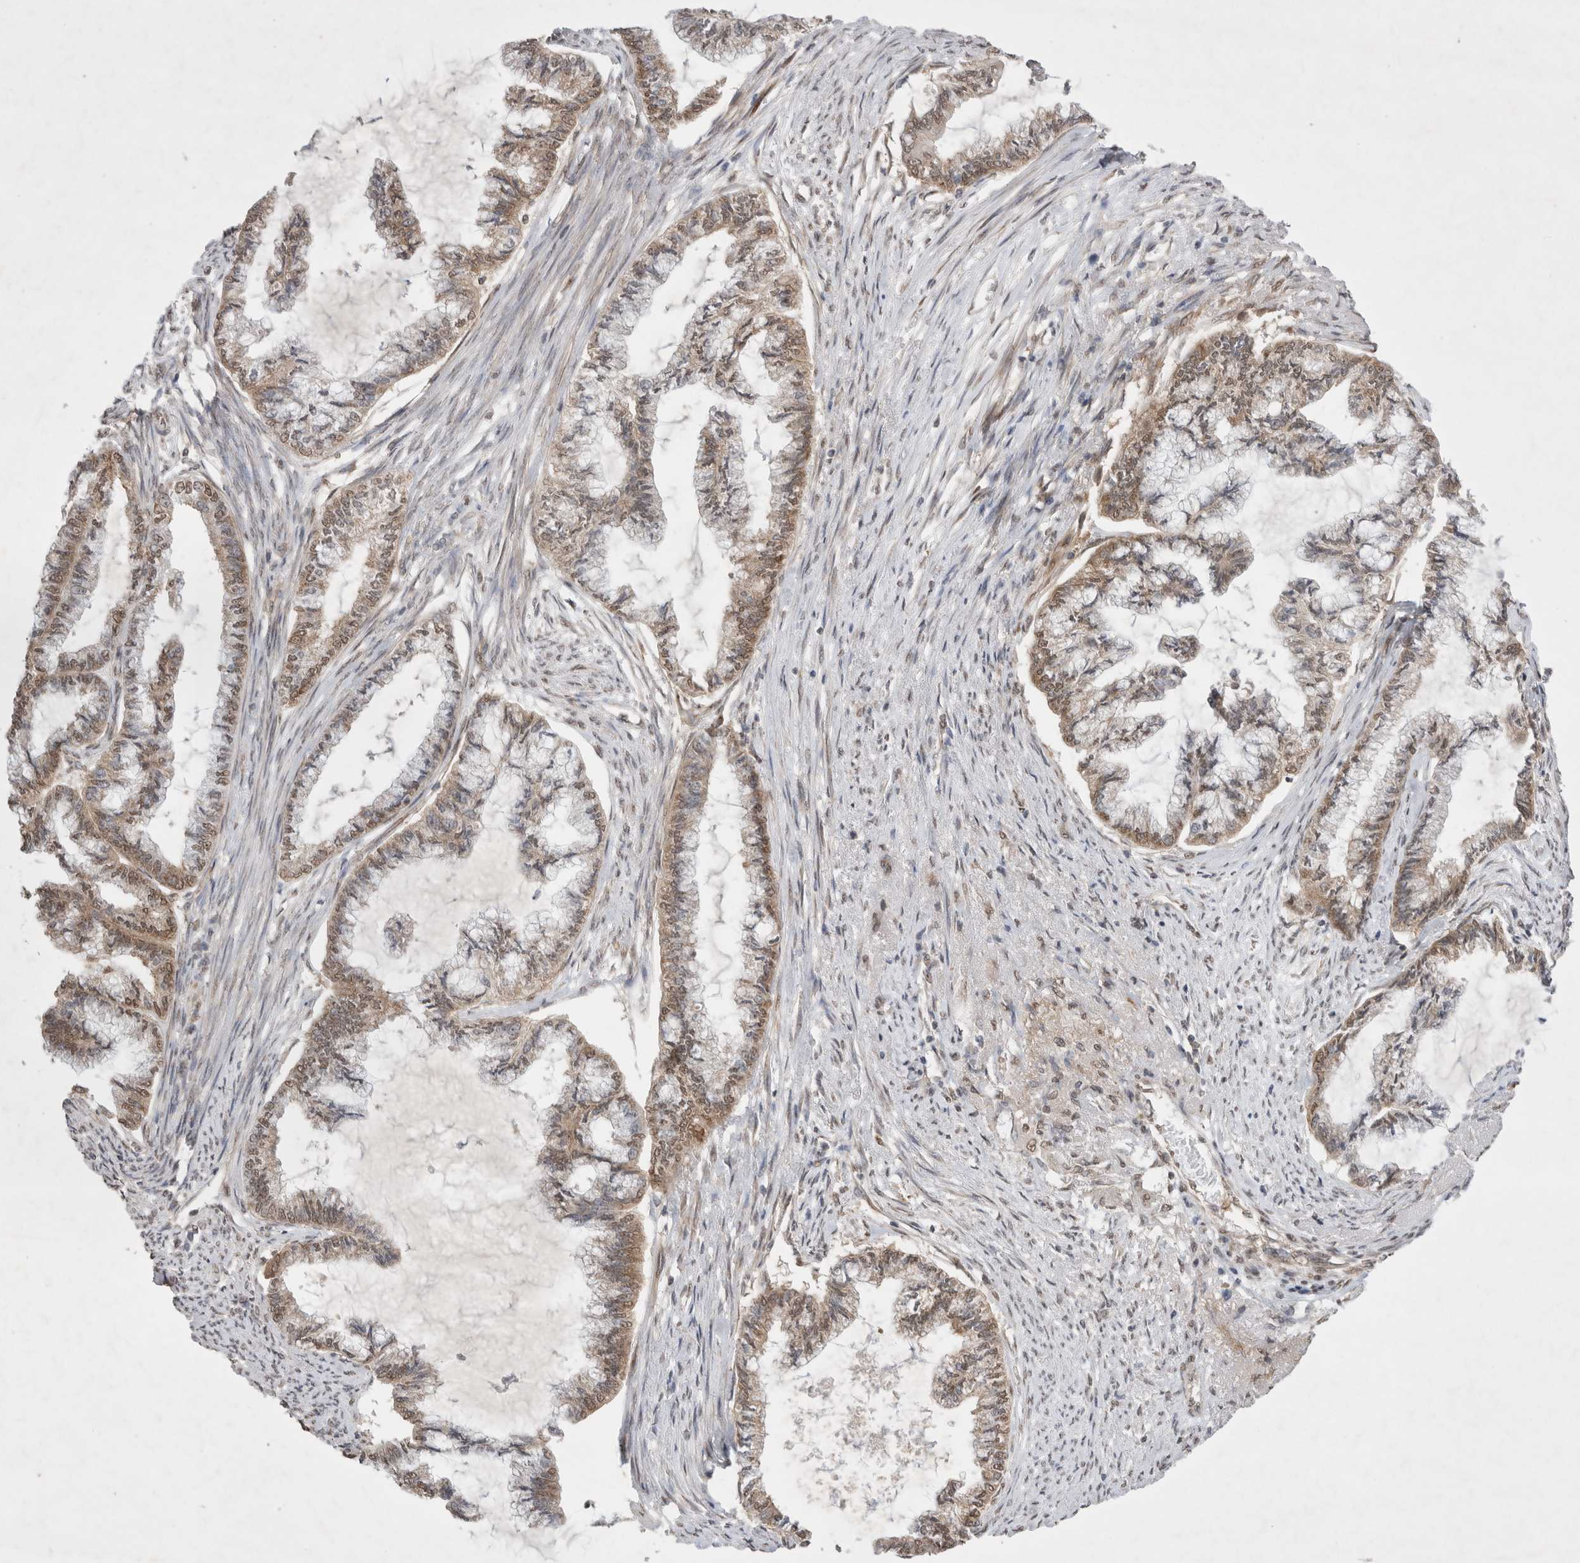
{"staining": {"intensity": "moderate", "quantity": ">75%", "location": "cytoplasmic/membranous,nuclear"}, "tissue": "endometrial cancer", "cell_type": "Tumor cells", "image_type": "cancer", "snomed": [{"axis": "morphology", "description": "Adenocarcinoma, NOS"}, {"axis": "topography", "description": "Endometrium"}], "caption": "Immunohistochemistry micrograph of neoplastic tissue: human endometrial cancer stained using immunohistochemistry shows medium levels of moderate protein expression localized specifically in the cytoplasmic/membranous and nuclear of tumor cells, appearing as a cytoplasmic/membranous and nuclear brown color.", "gene": "WIPF2", "patient": {"sex": "female", "age": 86}}